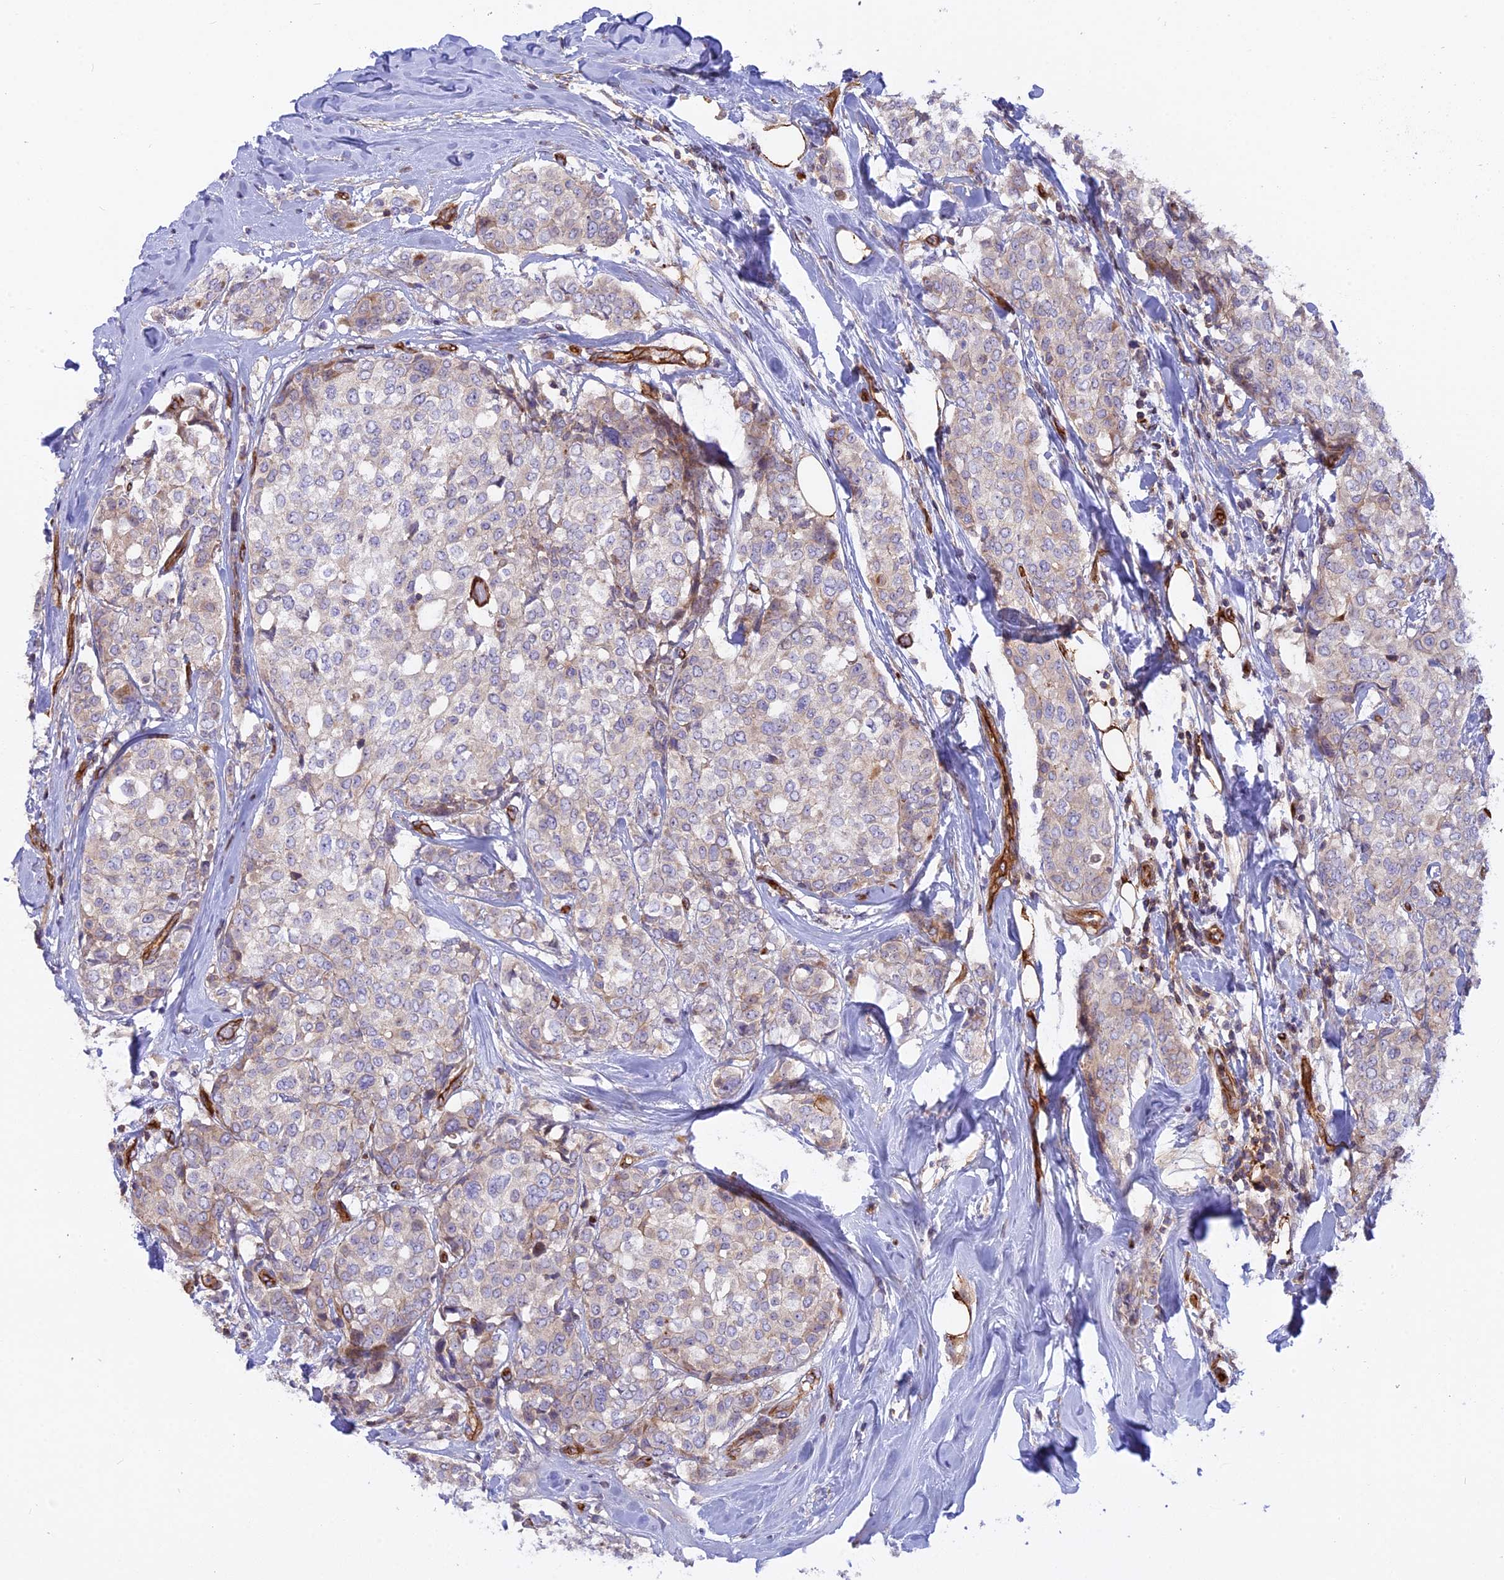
{"staining": {"intensity": "weak", "quantity": "<25%", "location": "cytoplasmic/membranous"}, "tissue": "breast cancer", "cell_type": "Tumor cells", "image_type": "cancer", "snomed": [{"axis": "morphology", "description": "Lobular carcinoma"}, {"axis": "topography", "description": "Breast"}], "caption": "IHC histopathology image of neoplastic tissue: breast lobular carcinoma stained with DAB demonstrates no significant protein positivity in tumor cells.", "gene": "CNBD2", "patient": {"sex": "female", "age": 51}}